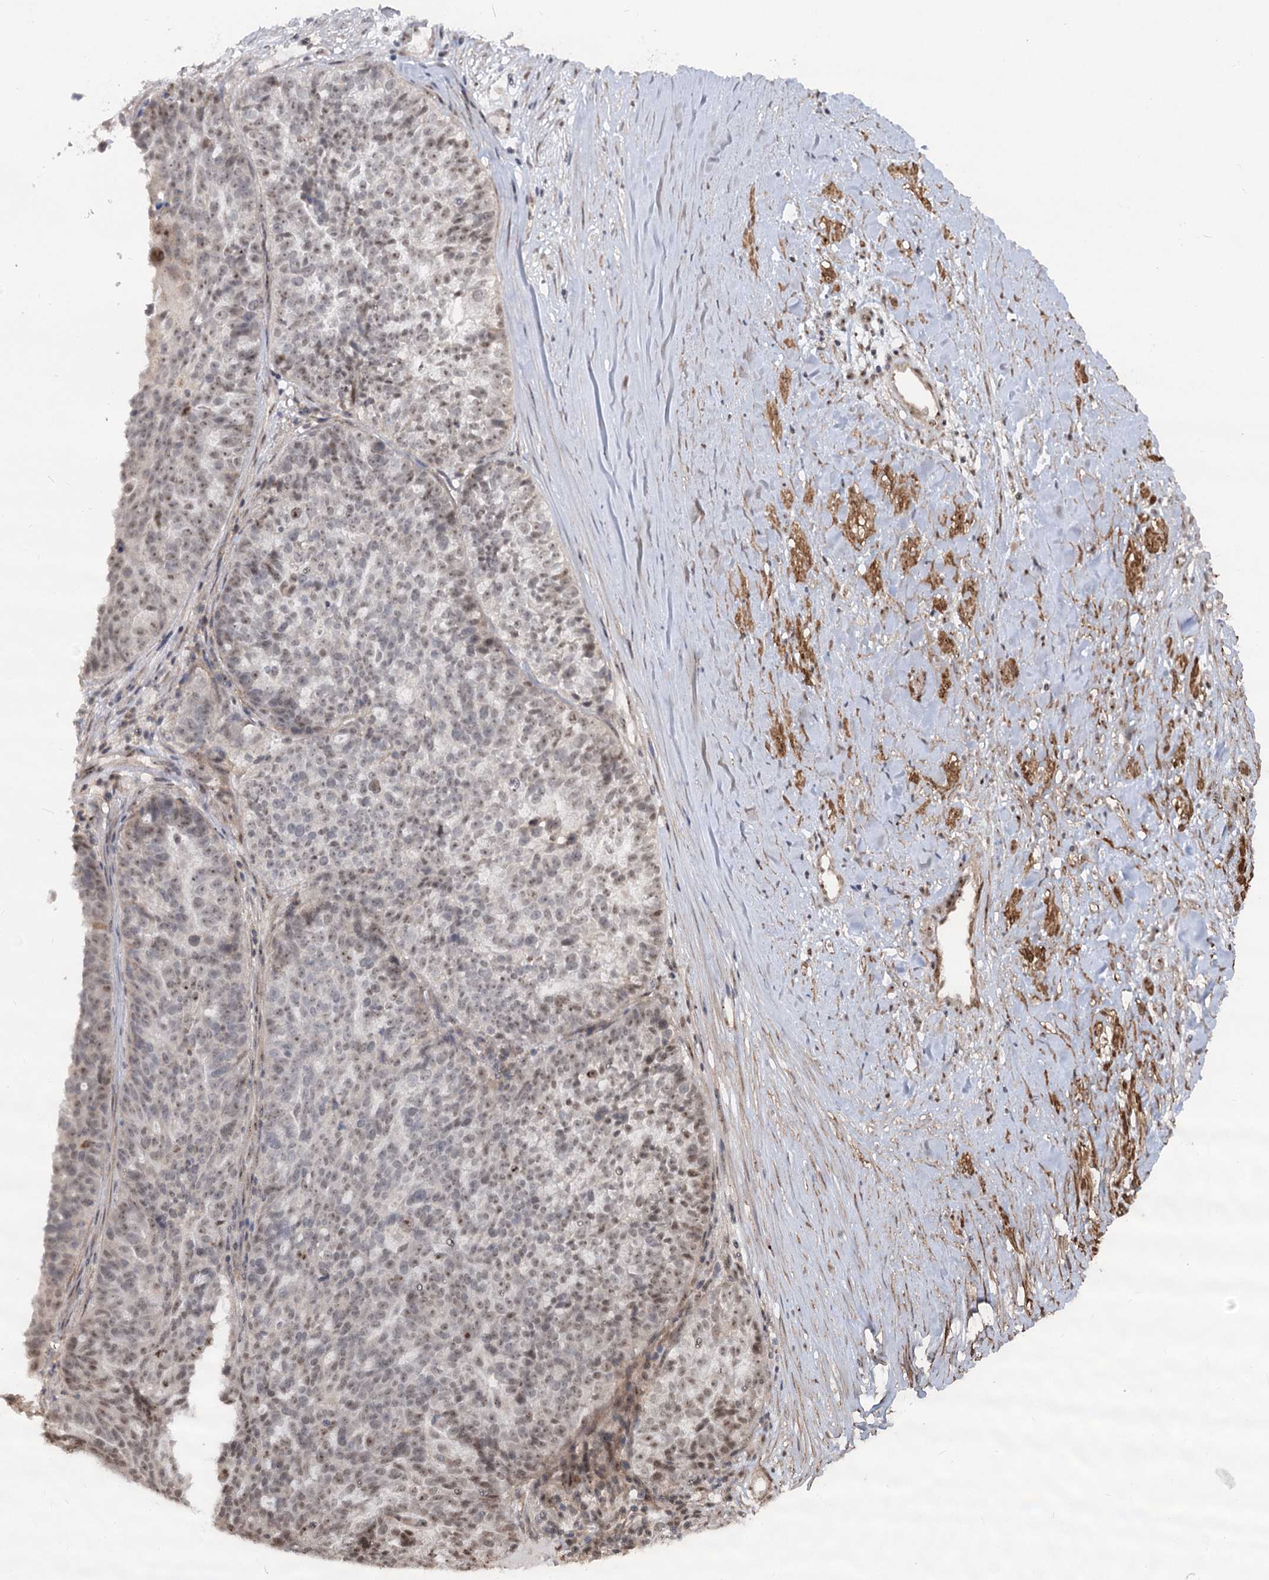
{"staining": {"intensity": "weak", "quantity": "25%-75%", "location": "nuclear"}, "tissue": "ovarian cancer", "cell_type": "Tumor cells", "image_type": "cancer", "snomed": [{"axis": "morphology", "description": "Cystadenocarcinoma, serous, NOS"}, {"axis": "topography", "description": "Ovary"}], "caption": "High-power microscopy captured an IHC image of ovarian serous cystadenocarcinoma, revealing weak nuclear staining in about 25%-75% of tumor cells.", "gene": "GNL3L", "patient": {"sex": "female", "age": 59}}